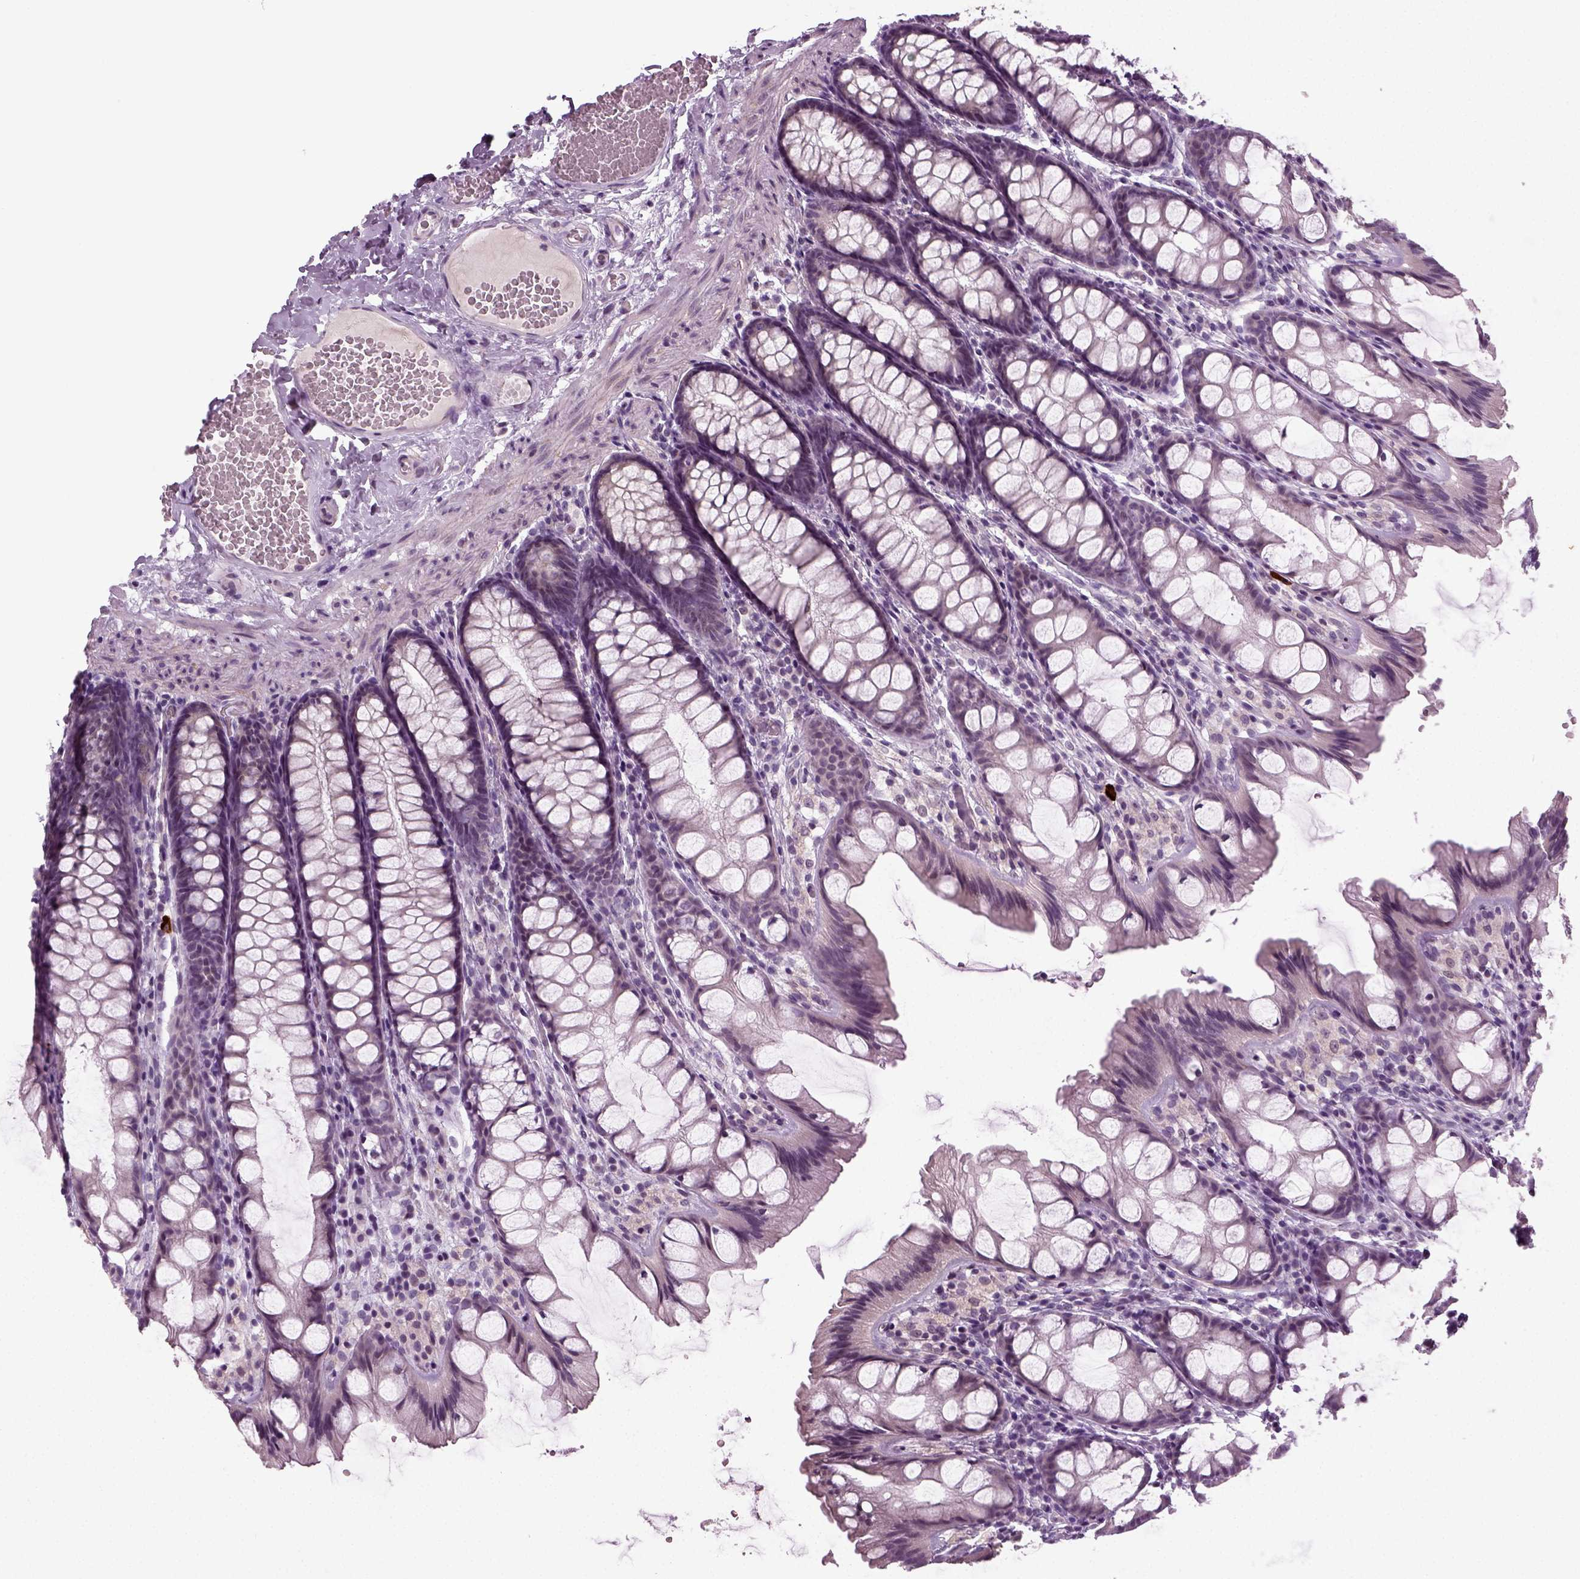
{"staining": {"intensity": "negative", "quantity": "none", "location": "none"}, "tissue": "colon", "cell_type": "Endothelial cells", "image_type": "normal", "snomed": [{"axis": "morphology", "description": "Normal tissue, NOS"}, {"axis": "topography", "description": "Colon"}], "caption": "Histopathology image shows no significant protein expression in endothelial cells of benign colon. (DAB IHC with hematoxylin counter stain).", "gene": "SYNGAP1", "patient": {"sex": "male", "age": 47}}